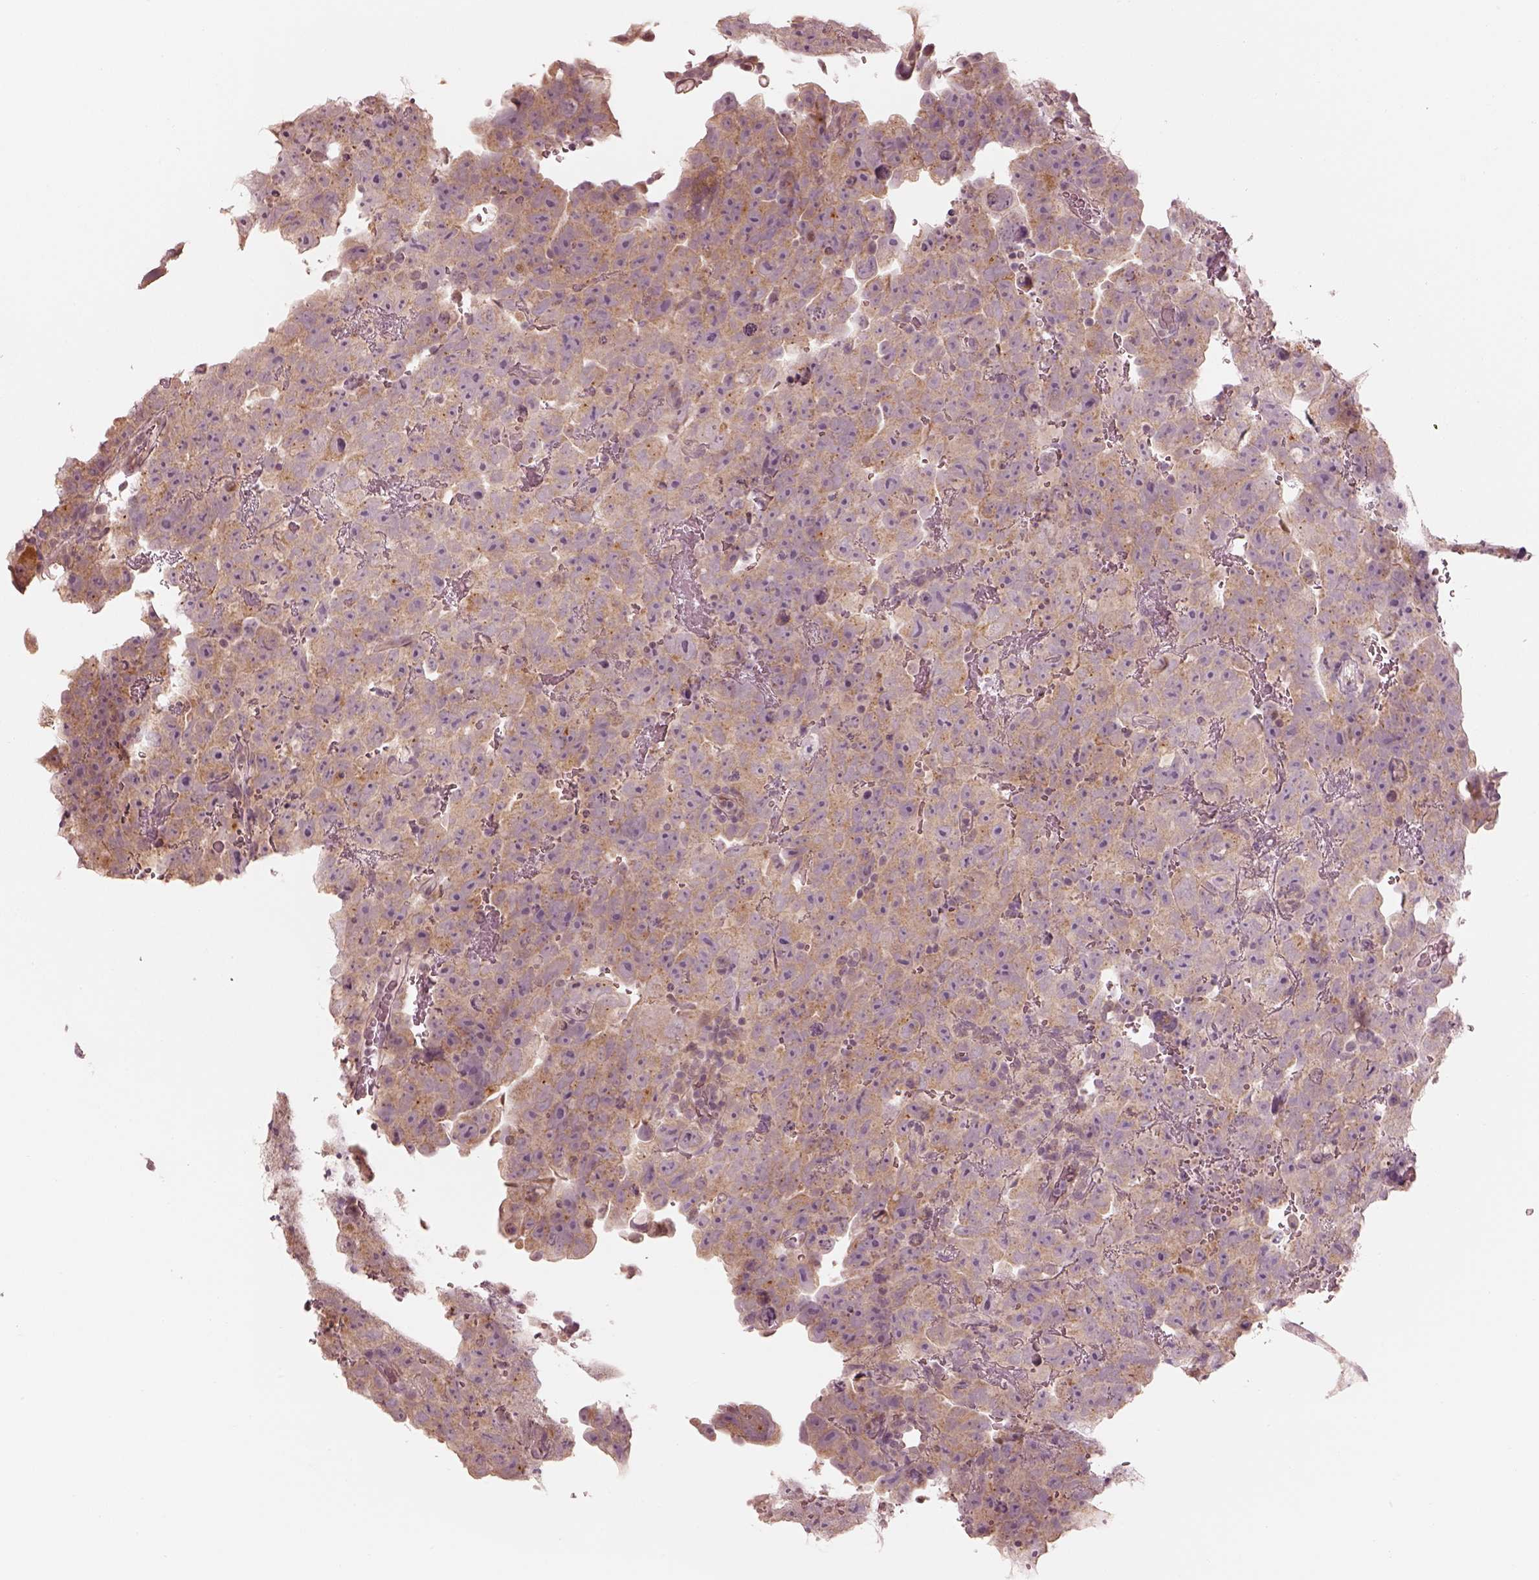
{"staining": {"intensity": "weak", "quantity": ">75%", "location": "cytoplasmic/membranous"}, "tissue": "testis cancer", "cell_type": "Tumor cells", "image_type": "cancer", "snomed": [{"axis": "morphology", "description": "Normal tissue, NOS"}, {"axis": "morphology", "description": "Carcinoma, Embryonal, NOS"}, {"axis": "topography", "description": "Testis"}, {"axis": "topography", "description": "Epididymis"}], "caption": "Protein expression analysis of embryonal carcinoma (testis) reveals weak cytoplasmic/membranous expression in approximately >75% of tumor cells.", "gene": "IQCB1", "patient": {"sex": "male", "age": 24}}